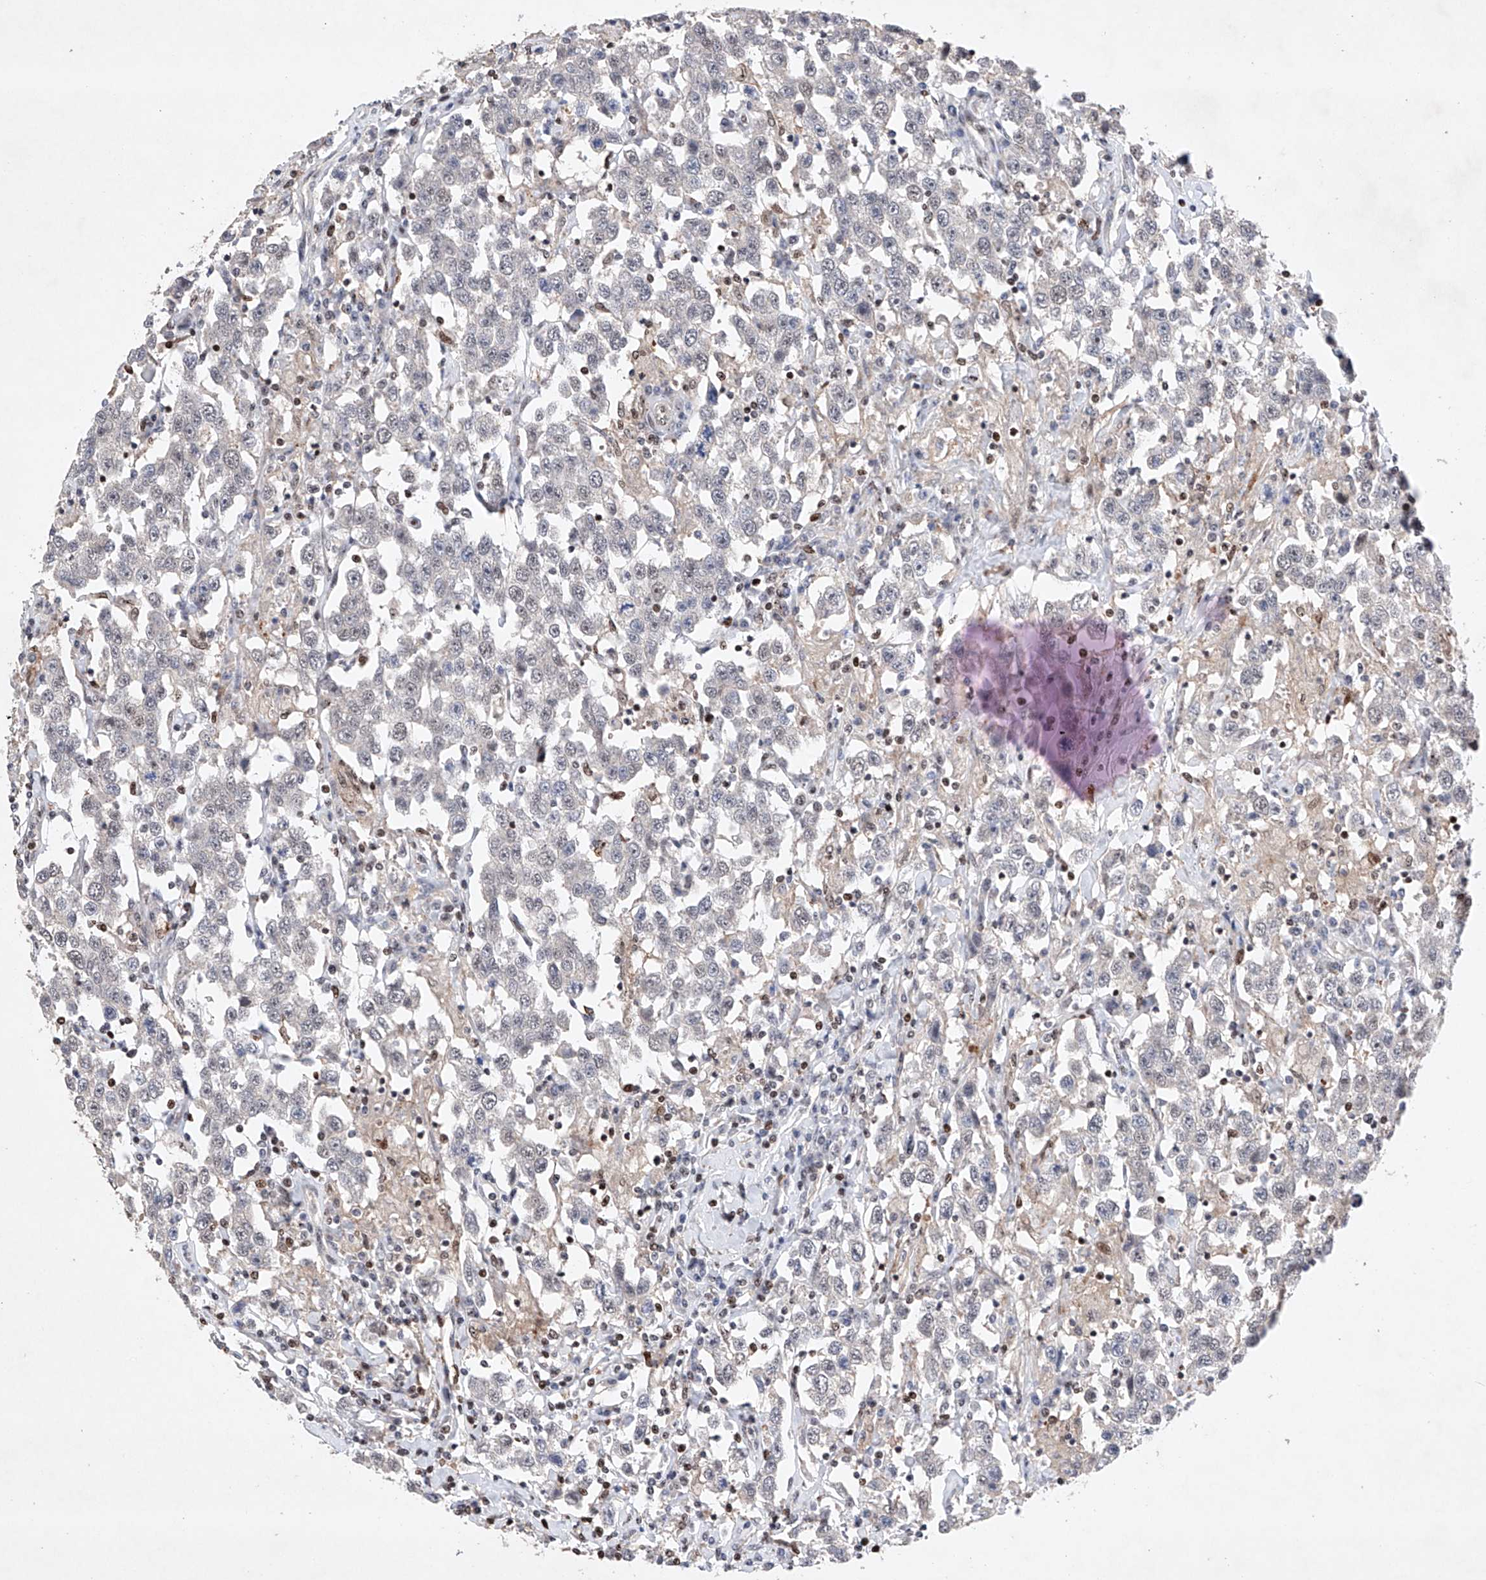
{"staining": {"intensity": "negative", "quantity": "none", "location": "none"}, "tissue": "testis cancer", "cell_type": "Tumor cells", "image_type": "cancer", "snomed": [{"axis": "morphology", "description": "Seminoma, NOS"}, {"axis": "topography", "description": "Testis"}], "caption": "A micrograph of human testis cancer (seminoma) is negative for staining in tumor cells. The staining was performed using DAB (3,3'-diaminobenzidine) to visualize the protein expression in brown, while the nuclei were stained in blue with hematoxylin (Magnification: 20x).", "gene": "AFG1L", "patient": {"sex": "male", "age": 41}}